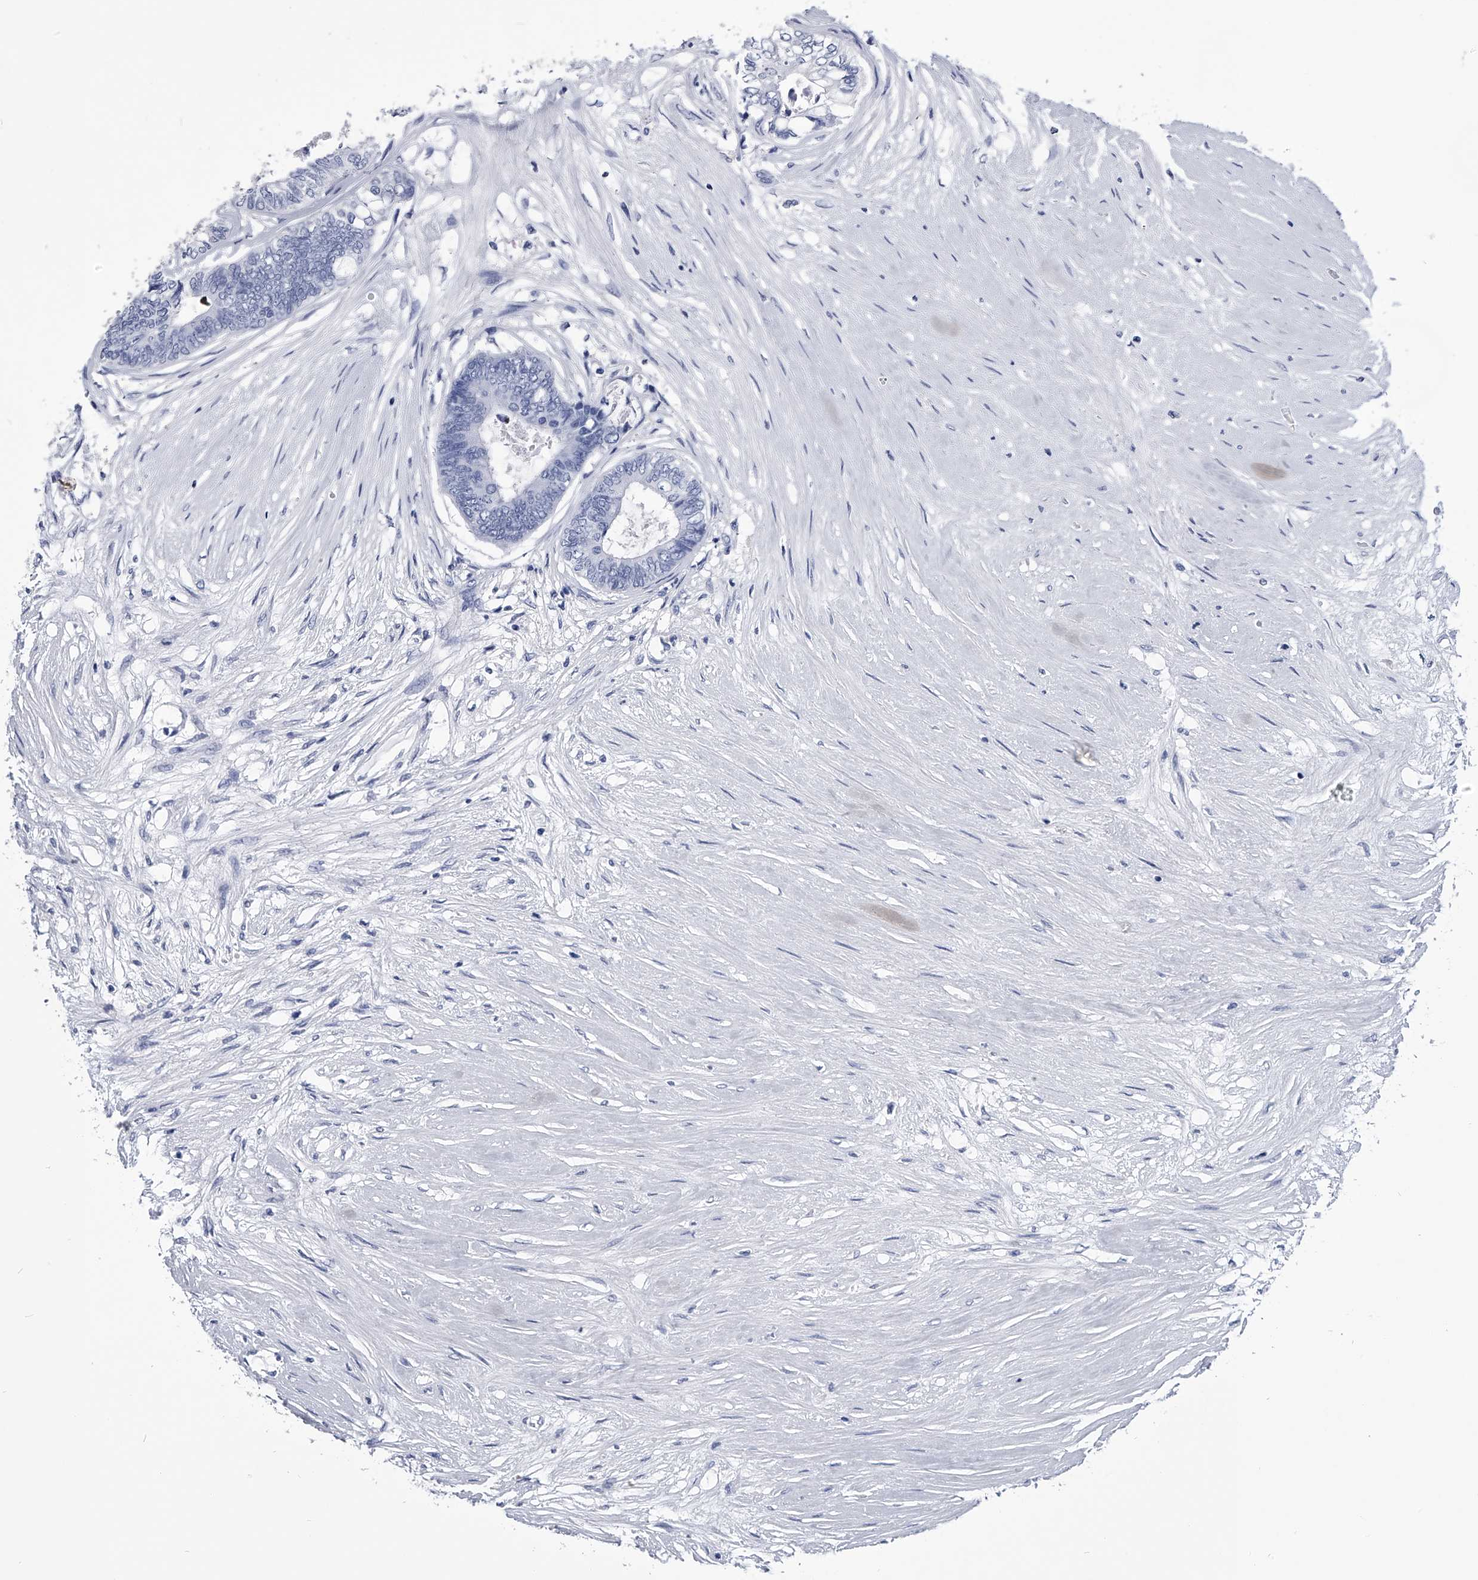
{"staining": {"intensity": "negative", "quantity": "none", "location": "none"}, "tissue": "colorectal cancer", "cell_type": "Tumor cells", "image_type": "cancer", "snomed": [{"axis": "morphology", "description": "Adenocarcinoma, NOS"}, {"axis": "topography", "description": "Rectum"}], "caption": "Immunohistochemistry histopathology image of neoplastic tissue: colorectal adenocarcinoma stained with DAB (3,3'-diaminobenzidine) reveals no significant protein positivity in tumor cells. The staining was performed using DAB (3,3'-diaminobenzidine) to visualize the protein expression in brown, while the nuclei were stained in blue with hematoxylin (Magnification: 20x).", "gene": "PDXK", "patient": {"sex": "male", "age": 63}}